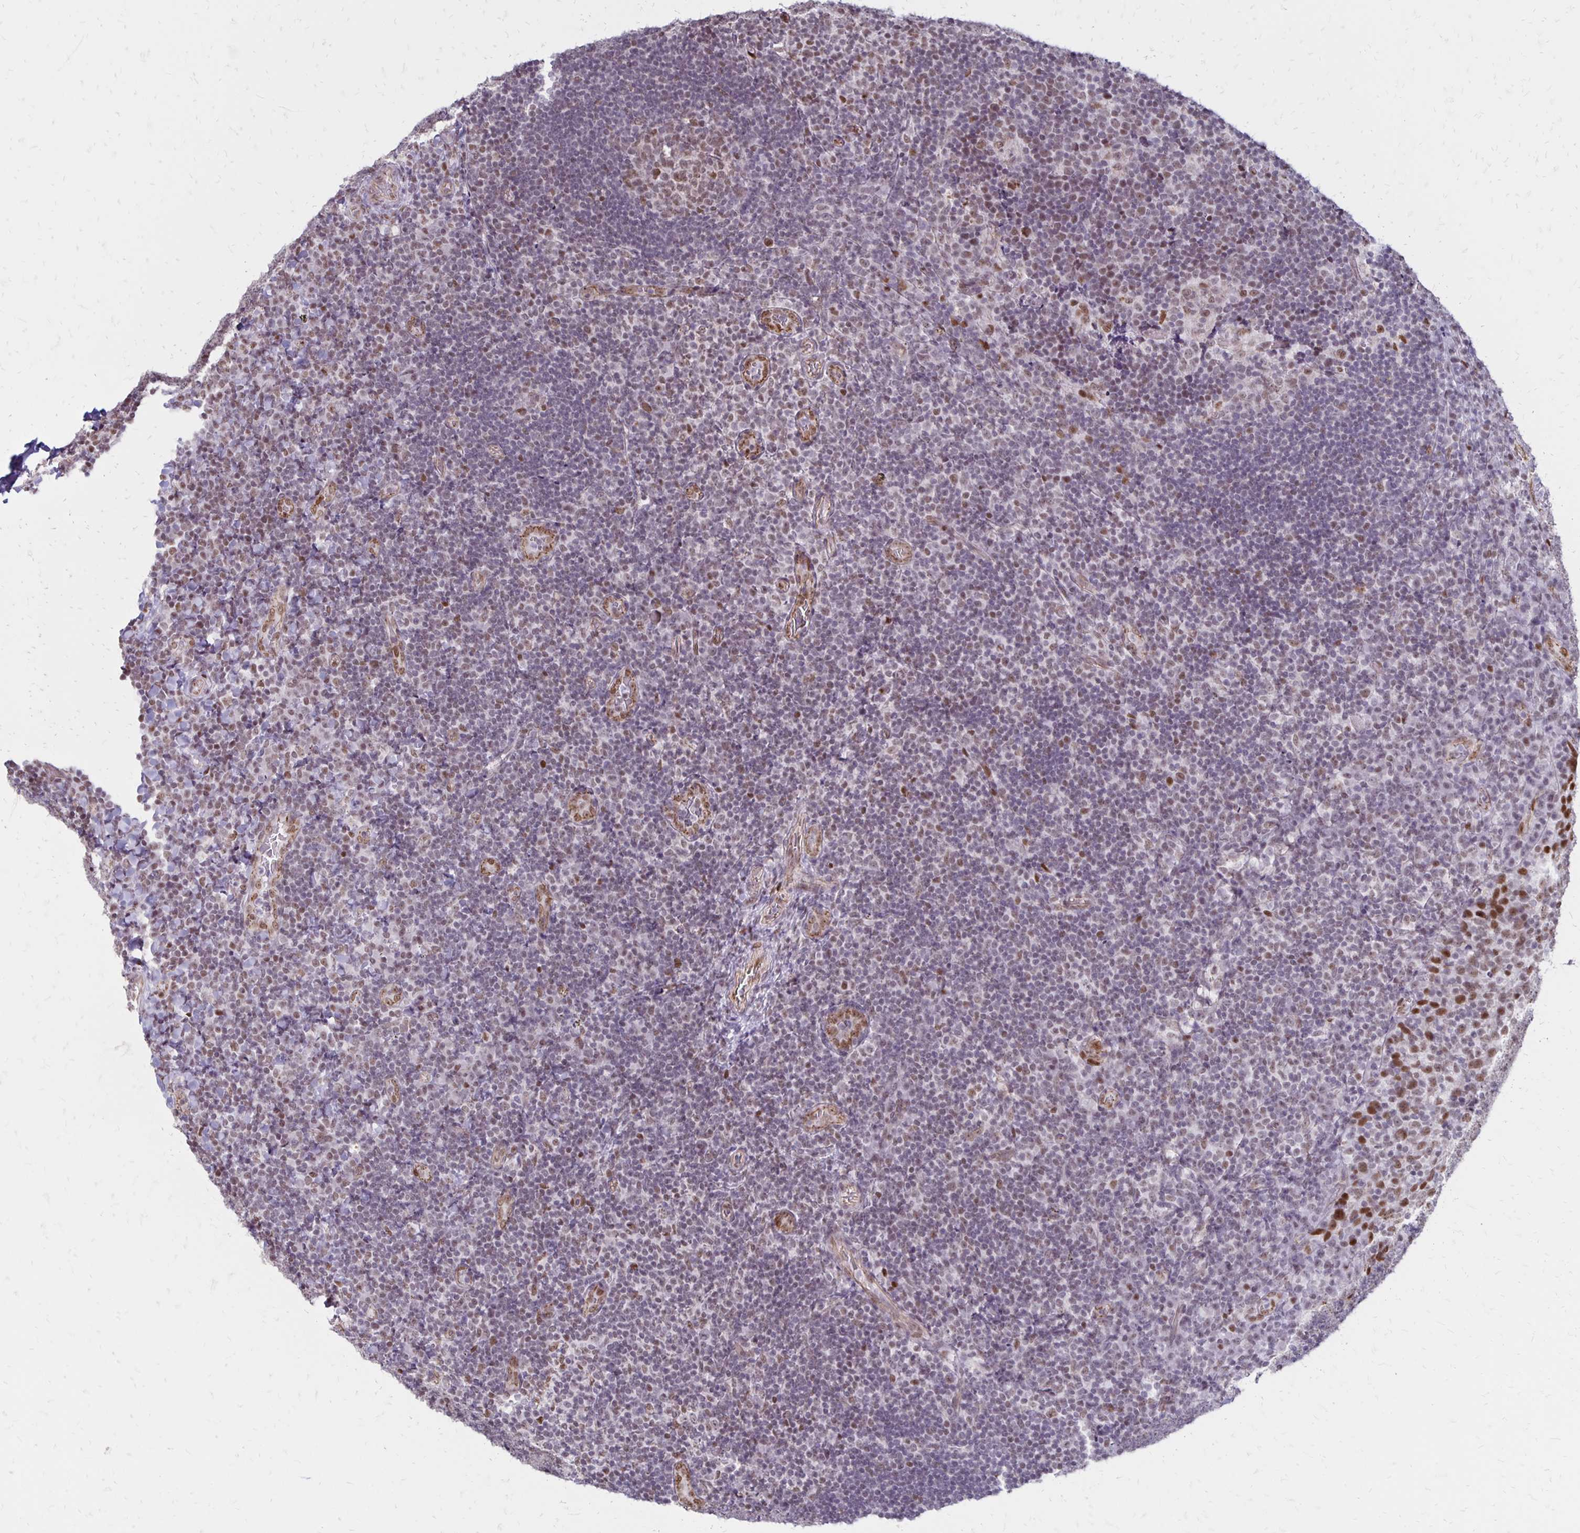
{"staining": {"intensity": "moderate", "quantity": "25%-75%", "location": "nuclear"}, "tissue": "tonsil", "cell_type": "Germinal center cells", "image_type": "normal", "snomed": [{"axis": "morphology", "description": "Normal tissue, NOS"}, {"axis": "topography", "description": "Tonsil"}], "caption": "An image of human tonsil stained for a protein demonstrates moderate nuclear brown staining in germinal center cells.", "gene": "DDB2", "patient": {"sex": "male", "age": 17}}